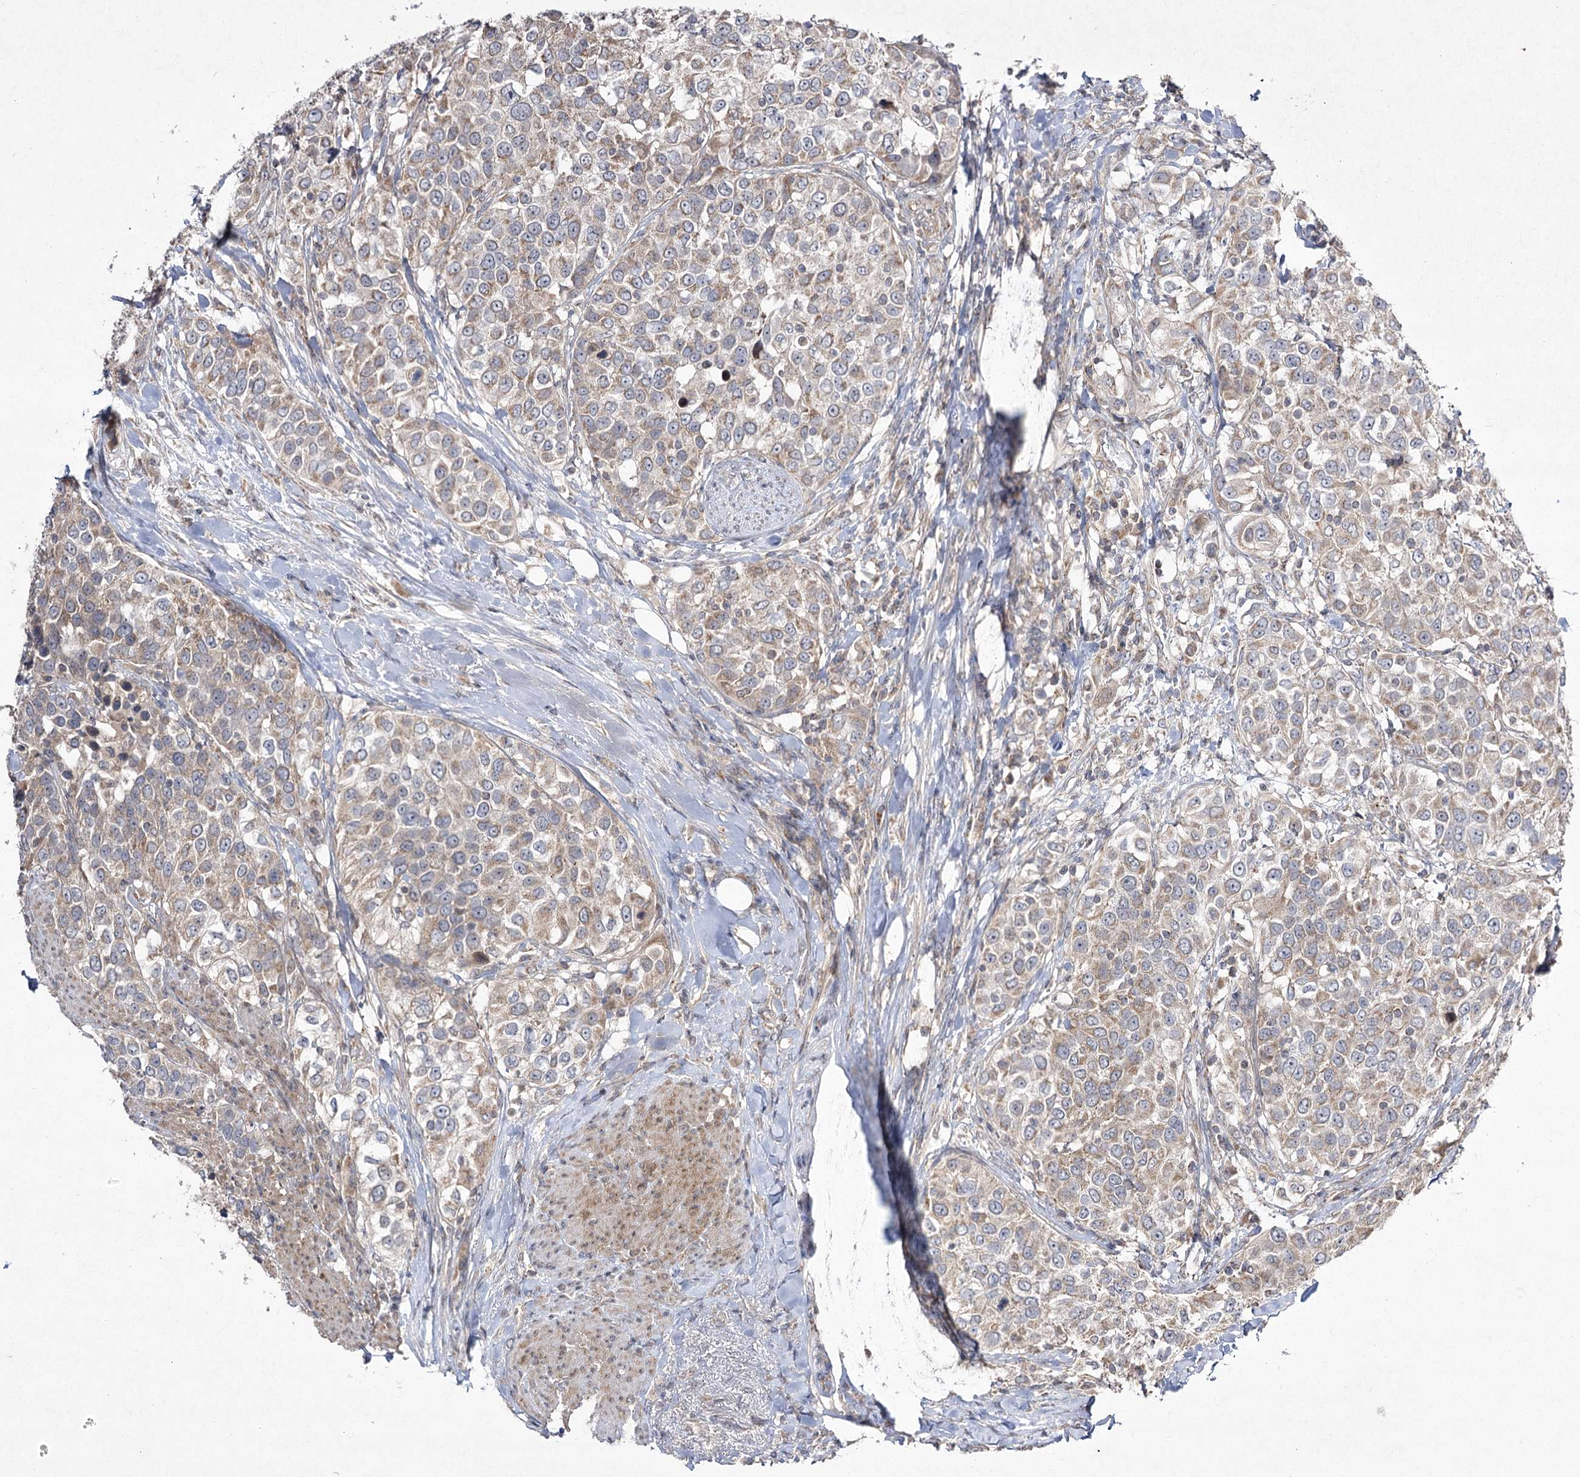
{"staining": {"intensity": "weak", "quantity": ">75%", "location": "cytoplasmic/membranous"}, "tissue": "urothelial cancer", "cell_type": "Tumor cells", "image_type": "cancer", "snomed": [{"axis": "morphology", "description": "Urothelial carcinoma, High grade"}, {"axis": "topography", "description": "Urinary bladder"}], "caption": "A low amount of weak cytoplasmic/membranous expression is present in about >75% of tumor cells in urothelial carcinoma (high-grade) tissue.", "gene": "FANCL", "patient": {"sex": "female", "age": 80}}